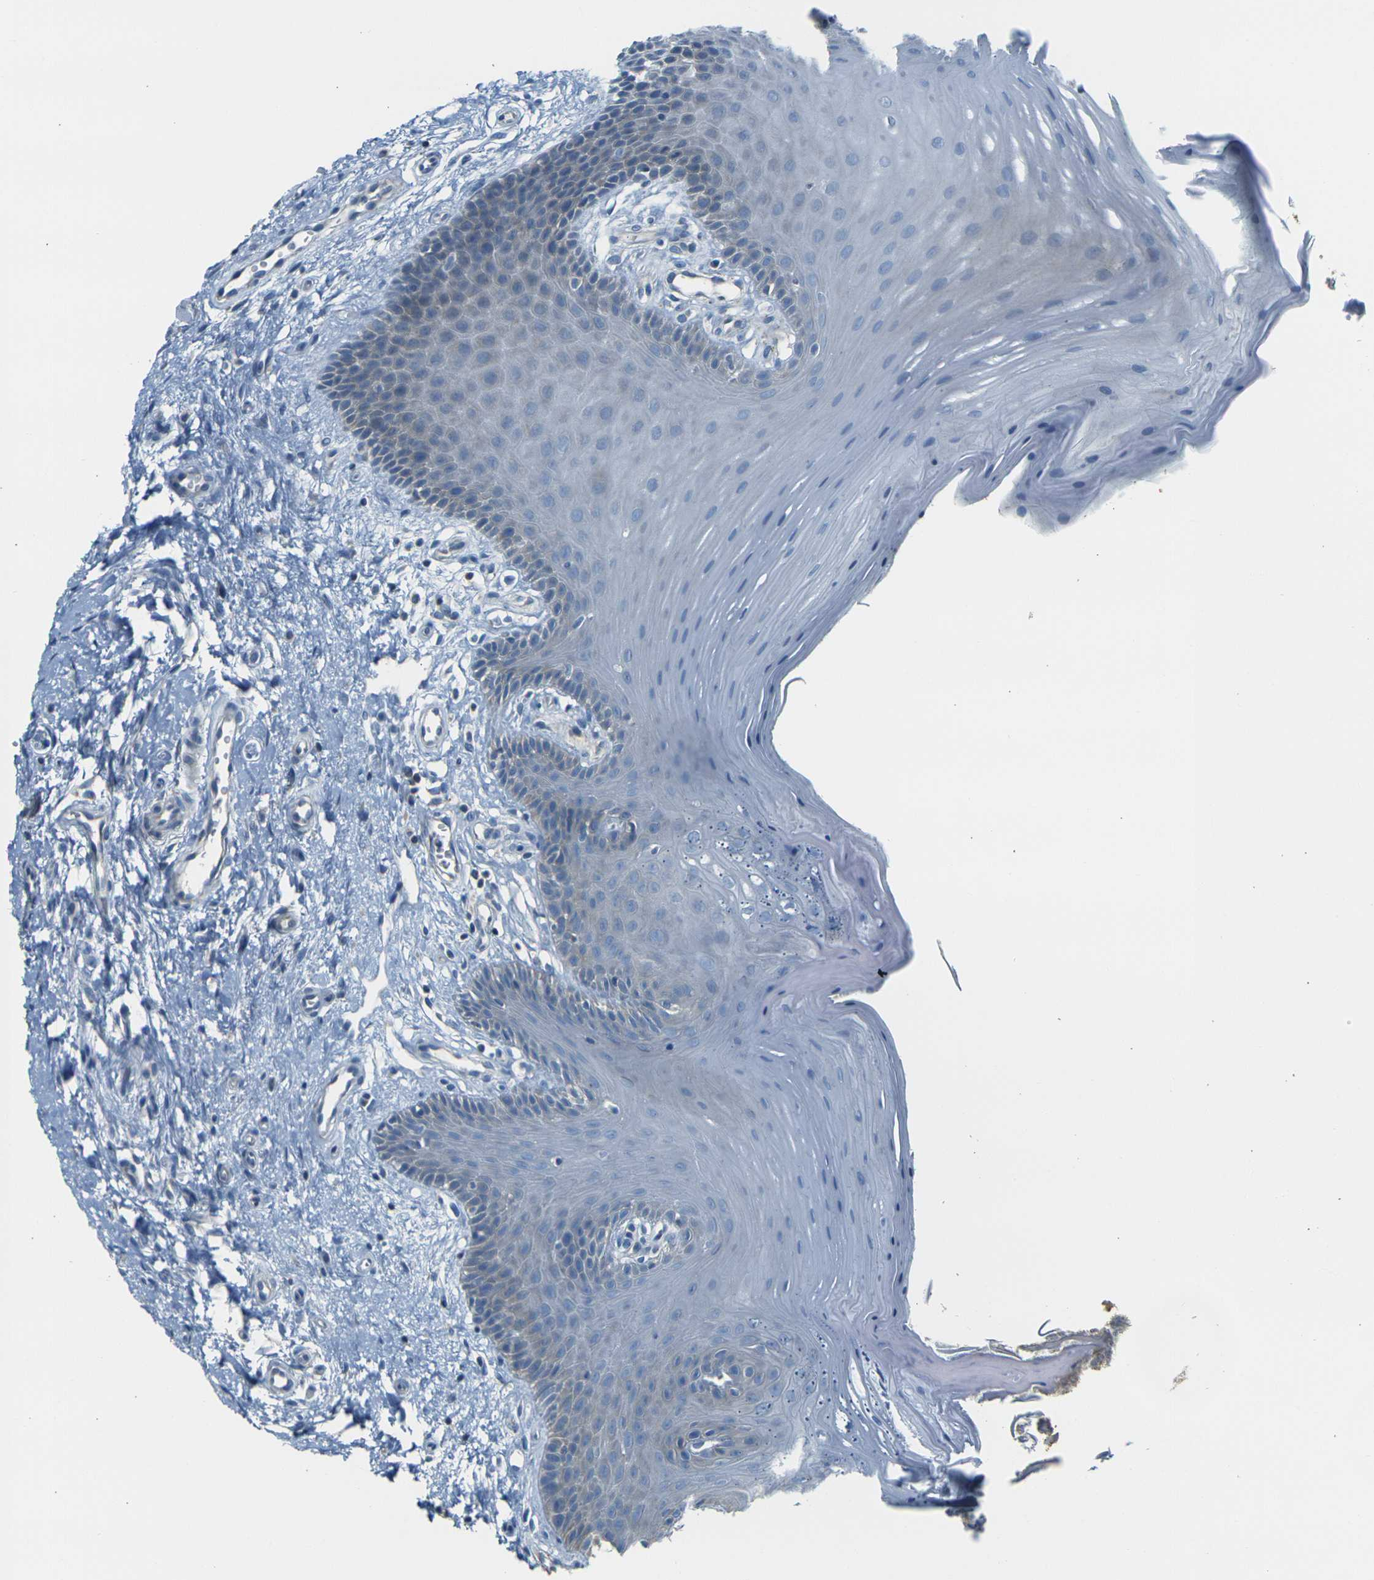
{"staining": {"intensity": "weak", "quantity": "<25%", "location": "cytoplasmic/membranous"}, "tissue": "oral mucosa", "cell_type": "Squamous epithelial cells", "image_type": "normal", "snomed": [{"axis": "morphology", "description": "Normal tissue, NOS"}, {"axis": "topography", "description": "Skeletal muscle"}, {"axis": "topography", "description": "Oral tissue"}], "caption": "DAB immunohistochemical staining of normal oral mucosa exhibits no significant positivity in squamous epithelial cells.", "gene": "PARD6B", "patient": {"sex": "male", "age": 58}}